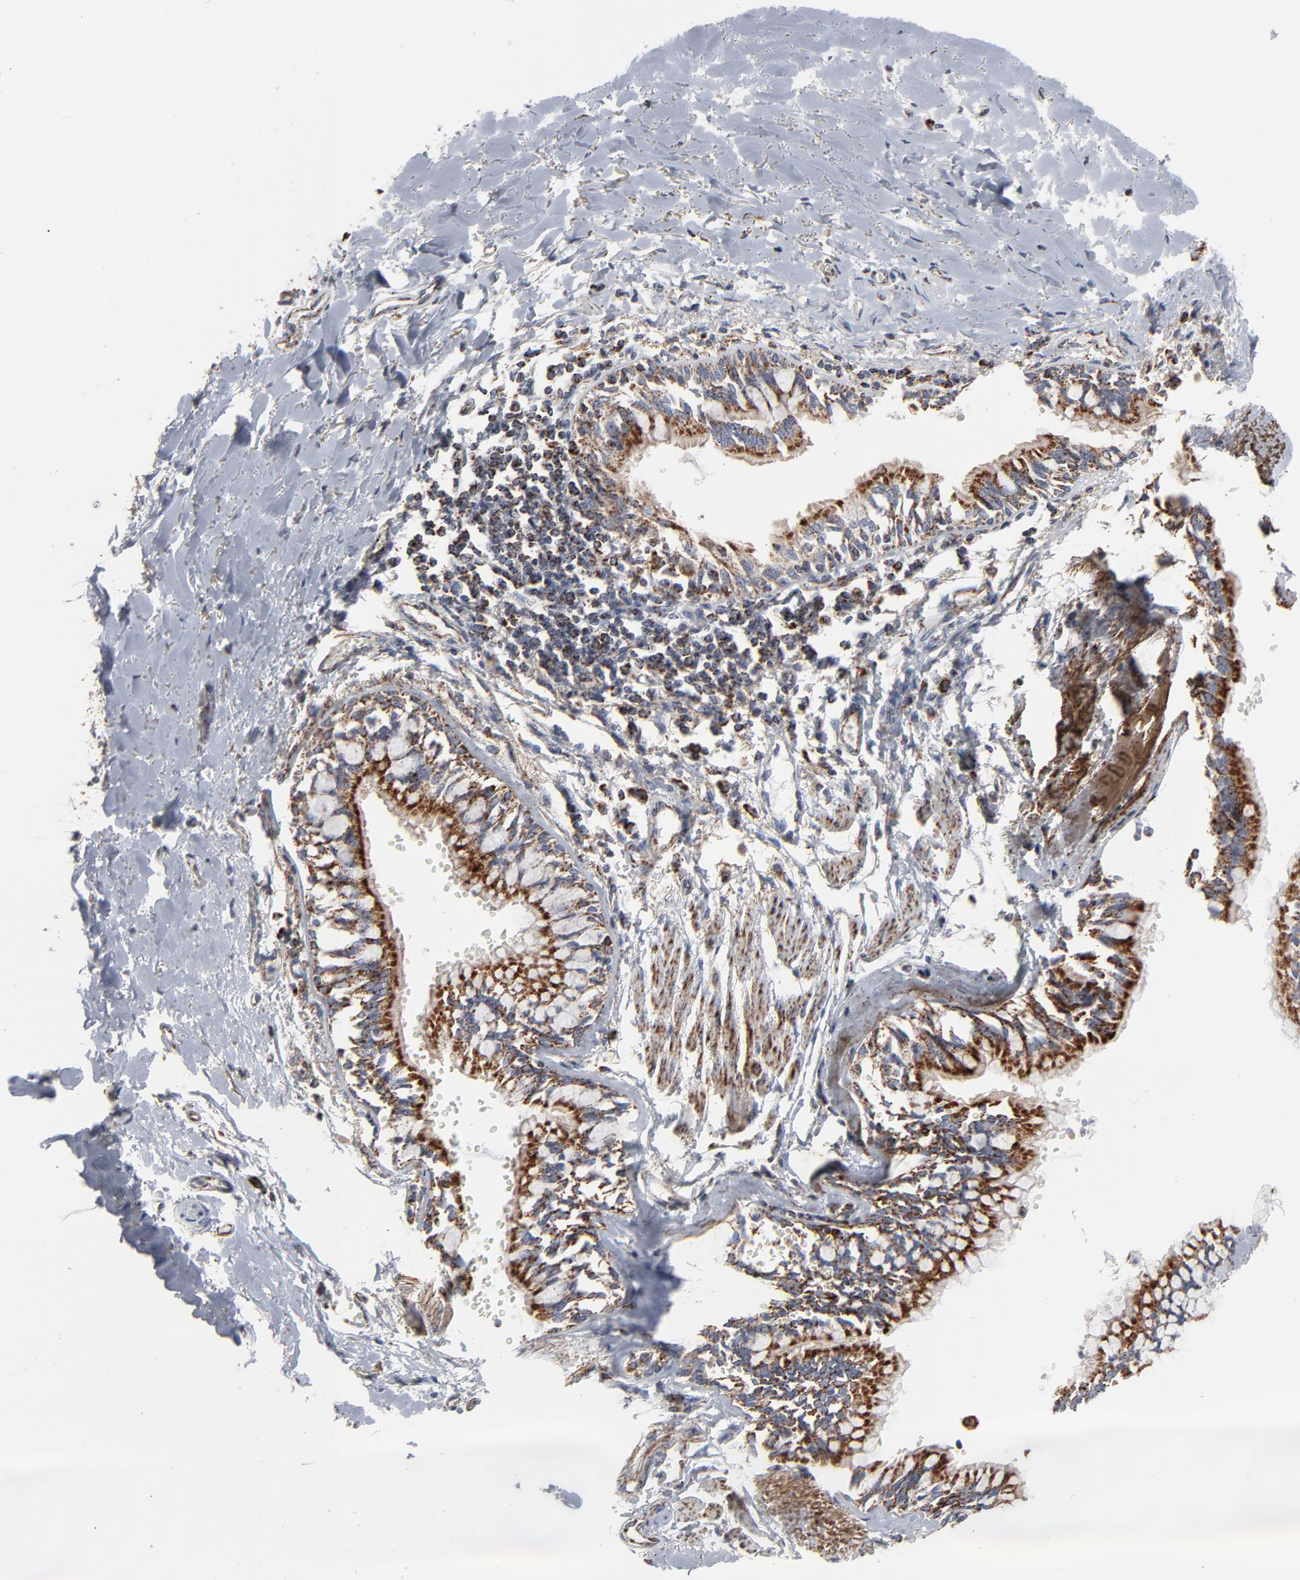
{"staining": {"intensity": "strong", "quantity": ">75%", "location": "cytoplasmic/membranous"}, "tissue": "bronchus", "cell_type": "Respiratory epithelial cells", "image_type": "normal", "snomed": [{"axis": "morphology", "description": "Normal tissue, NOS"}, {"axis": "topography", "description": "Bronchus"}, {"axis": "topography", "description": "Lung"}], "caption": "A high-resolution micrograph shows IHC staining of normal bronchus, which demonstrates strong cytoplasmic/membranous staining in approximately >75% of respiratory epithelial cells. (DAB IHC with brightfield microscopy, high magnification).", "gene": "UQCRC1", "patient": {"sex": "female", "age": 56}}